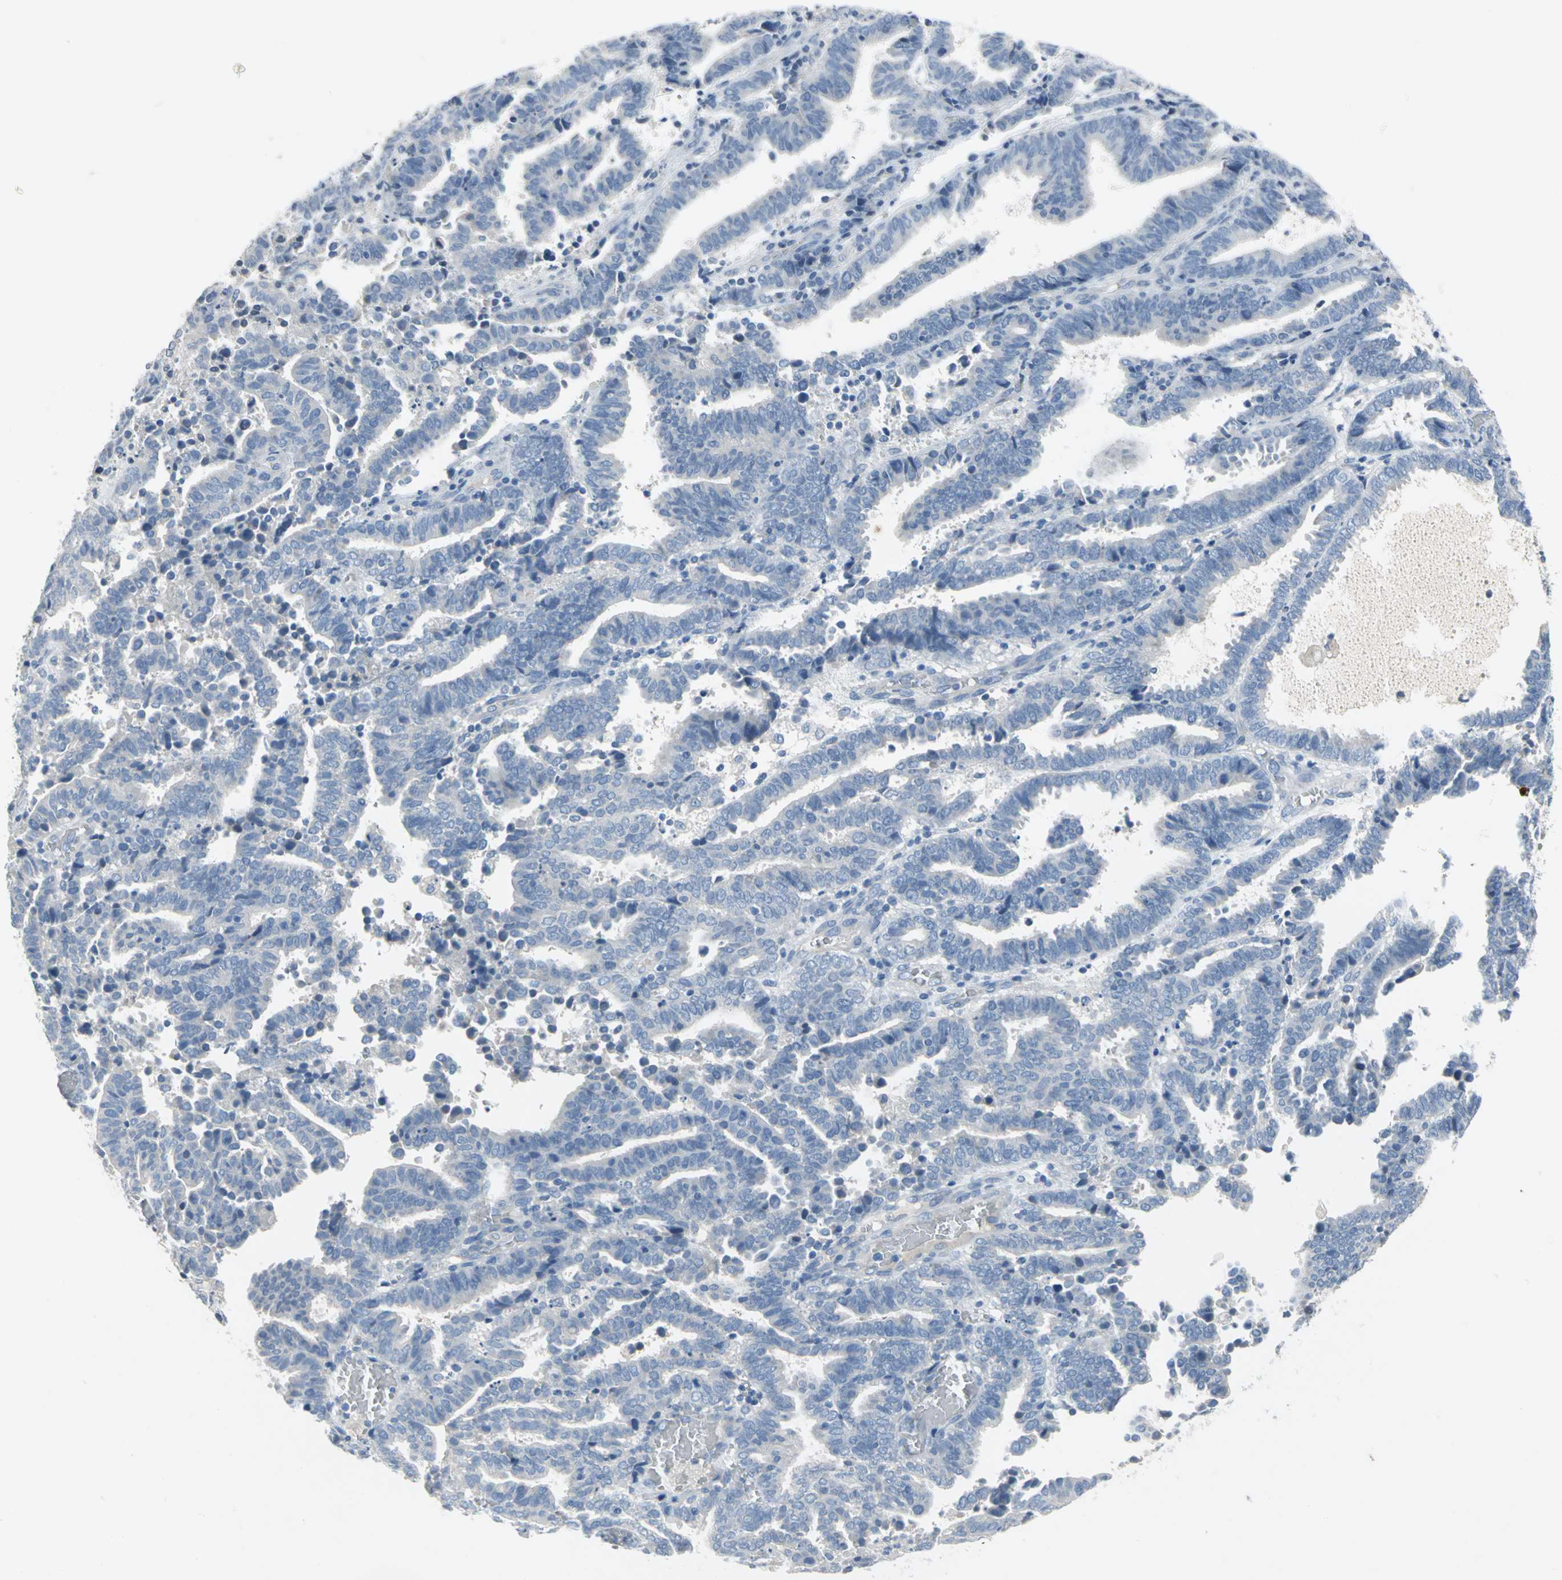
{"staining": {"intensity": "negative", "quantity": "none", "location": "none"}, "tissue": "endometrial cancer", "cell_type": "Tumor cells", "image_type": "cancer", "snomed": [{"axis": "morphology", "description": "Adenocarcinoma, NOS"}, {"axis": "topography", "description": "Uterus"}], "caption": "The micrograph shows no significant expression in tumor cells of endometrial adenocarcinoma.", "gene": "PTGDS", "patient": {"sex": "female", "age": 83}}